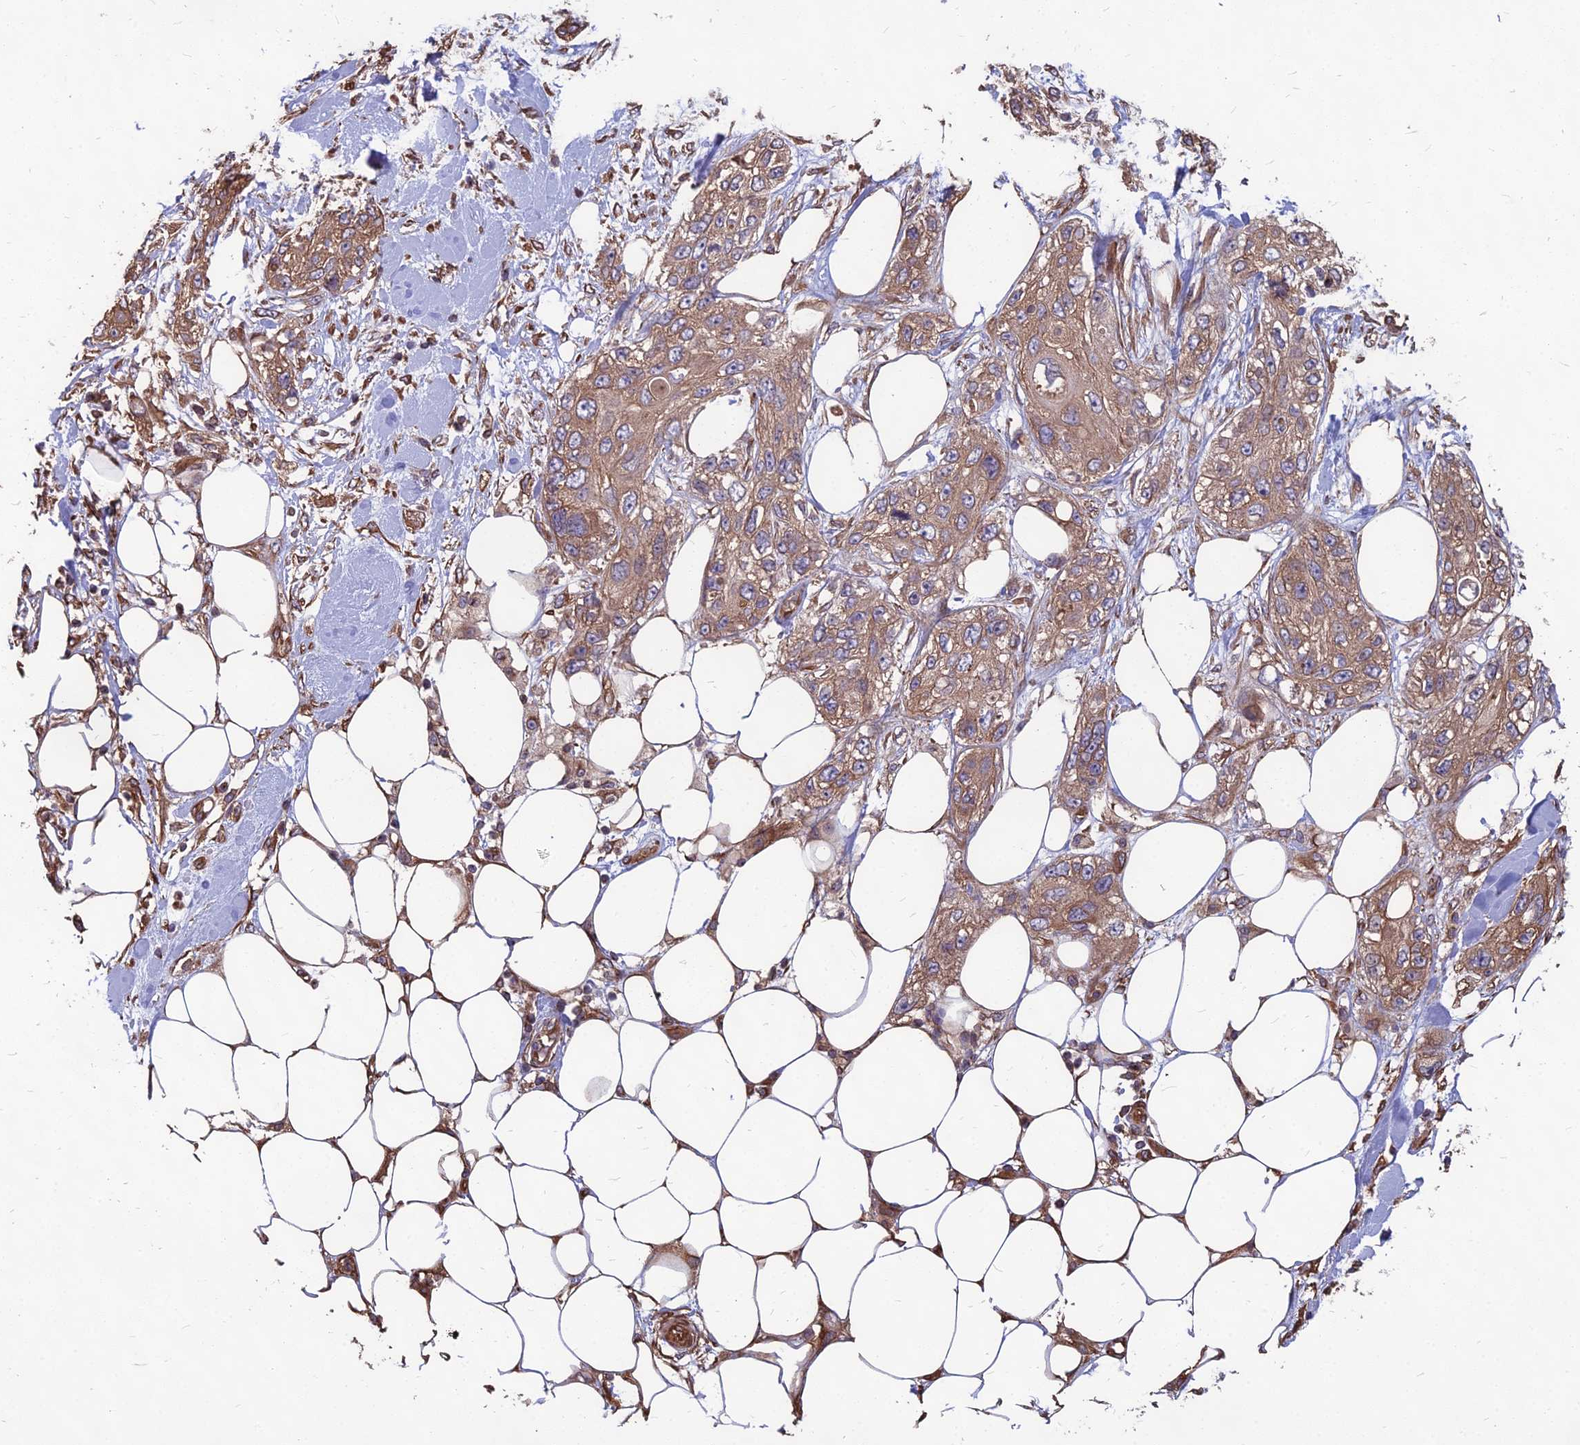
{"staining": {"intensity": "moderate", "quantity": ">75%", "location": "cytoplasmic/membranous"}, "tissue": "skin cancer", "cell_type": "Tumor cells", "image_type": "cancer", "snomed": [{"axis": "morphology", "description": "Normal tissue, NOS"}, {"axis": "morphology", "description": "Squamous cell carcinoma, NOS"}, {"axis": "topography", "description": "Skin"}], "caption": "DAB (3,3'-diaminobenzidine) immunohistochemical staining of squamous cell carcinoma (skin) shows moderate cytoplasmic/membranous protein expression in approximately >75% of tumor cells.", "gene": "LSM6", "patient": {"sex": "male", "age": 72}}